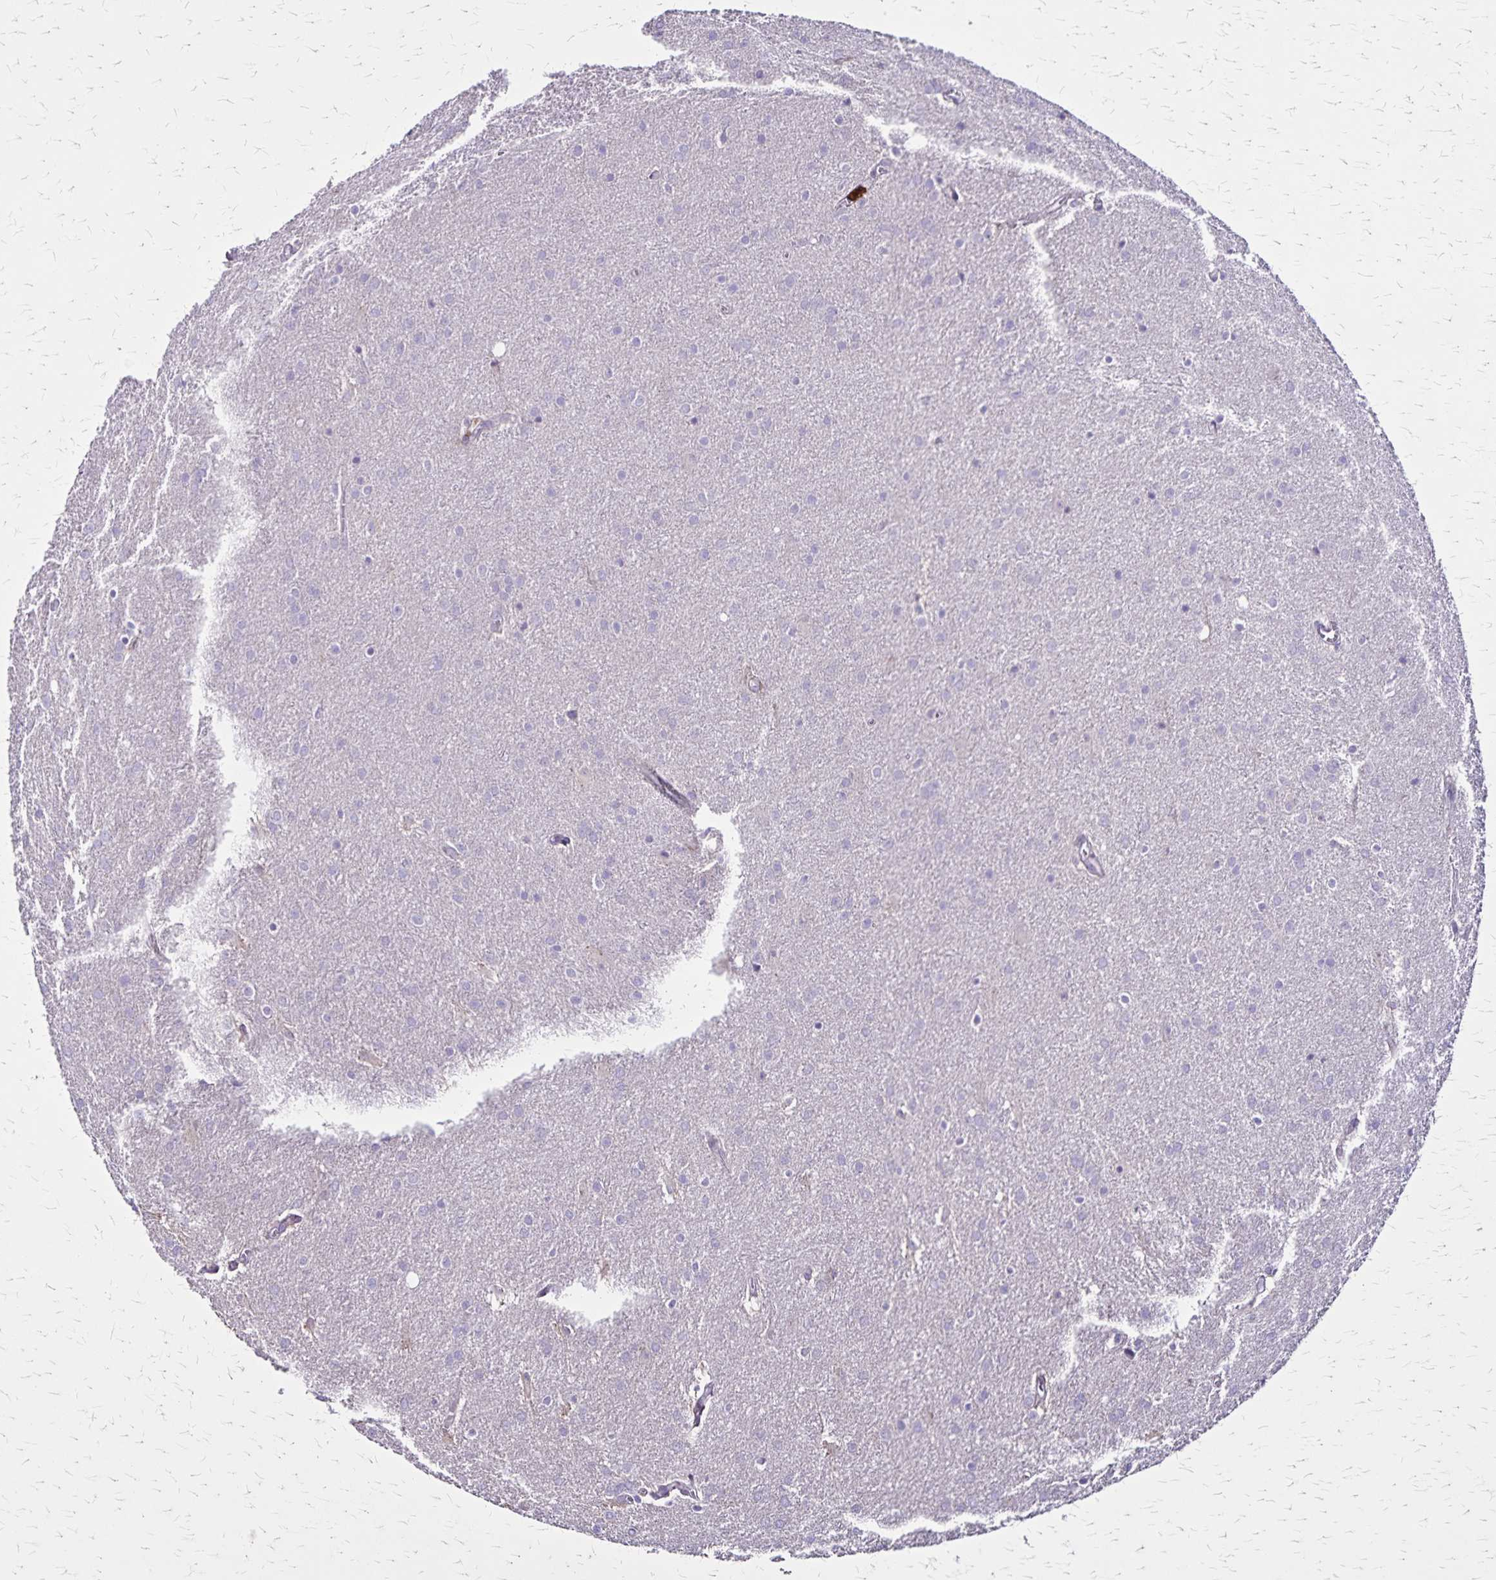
{"staining": {"intensity": "negative", "quantity": "none", "location": "none"}, "tissue": "glioma", "cell_type": "Tumor cells", "image_type": "cancer", "snomed": [{"axis": "morphology", "description": "Glioma, malignant, Low grade"}, {"axis": "topography", "description": "Brain"}], "caption": "Immunohistochemistry (IHC) image of neoplastic tissue: human glioma stained with DAB (3,3'-diaminobenzidine) demonstrates no significant protein expression in tumor cells.", "gene": "ULBP3", "patient": {"sex": "female", "age": 32}}